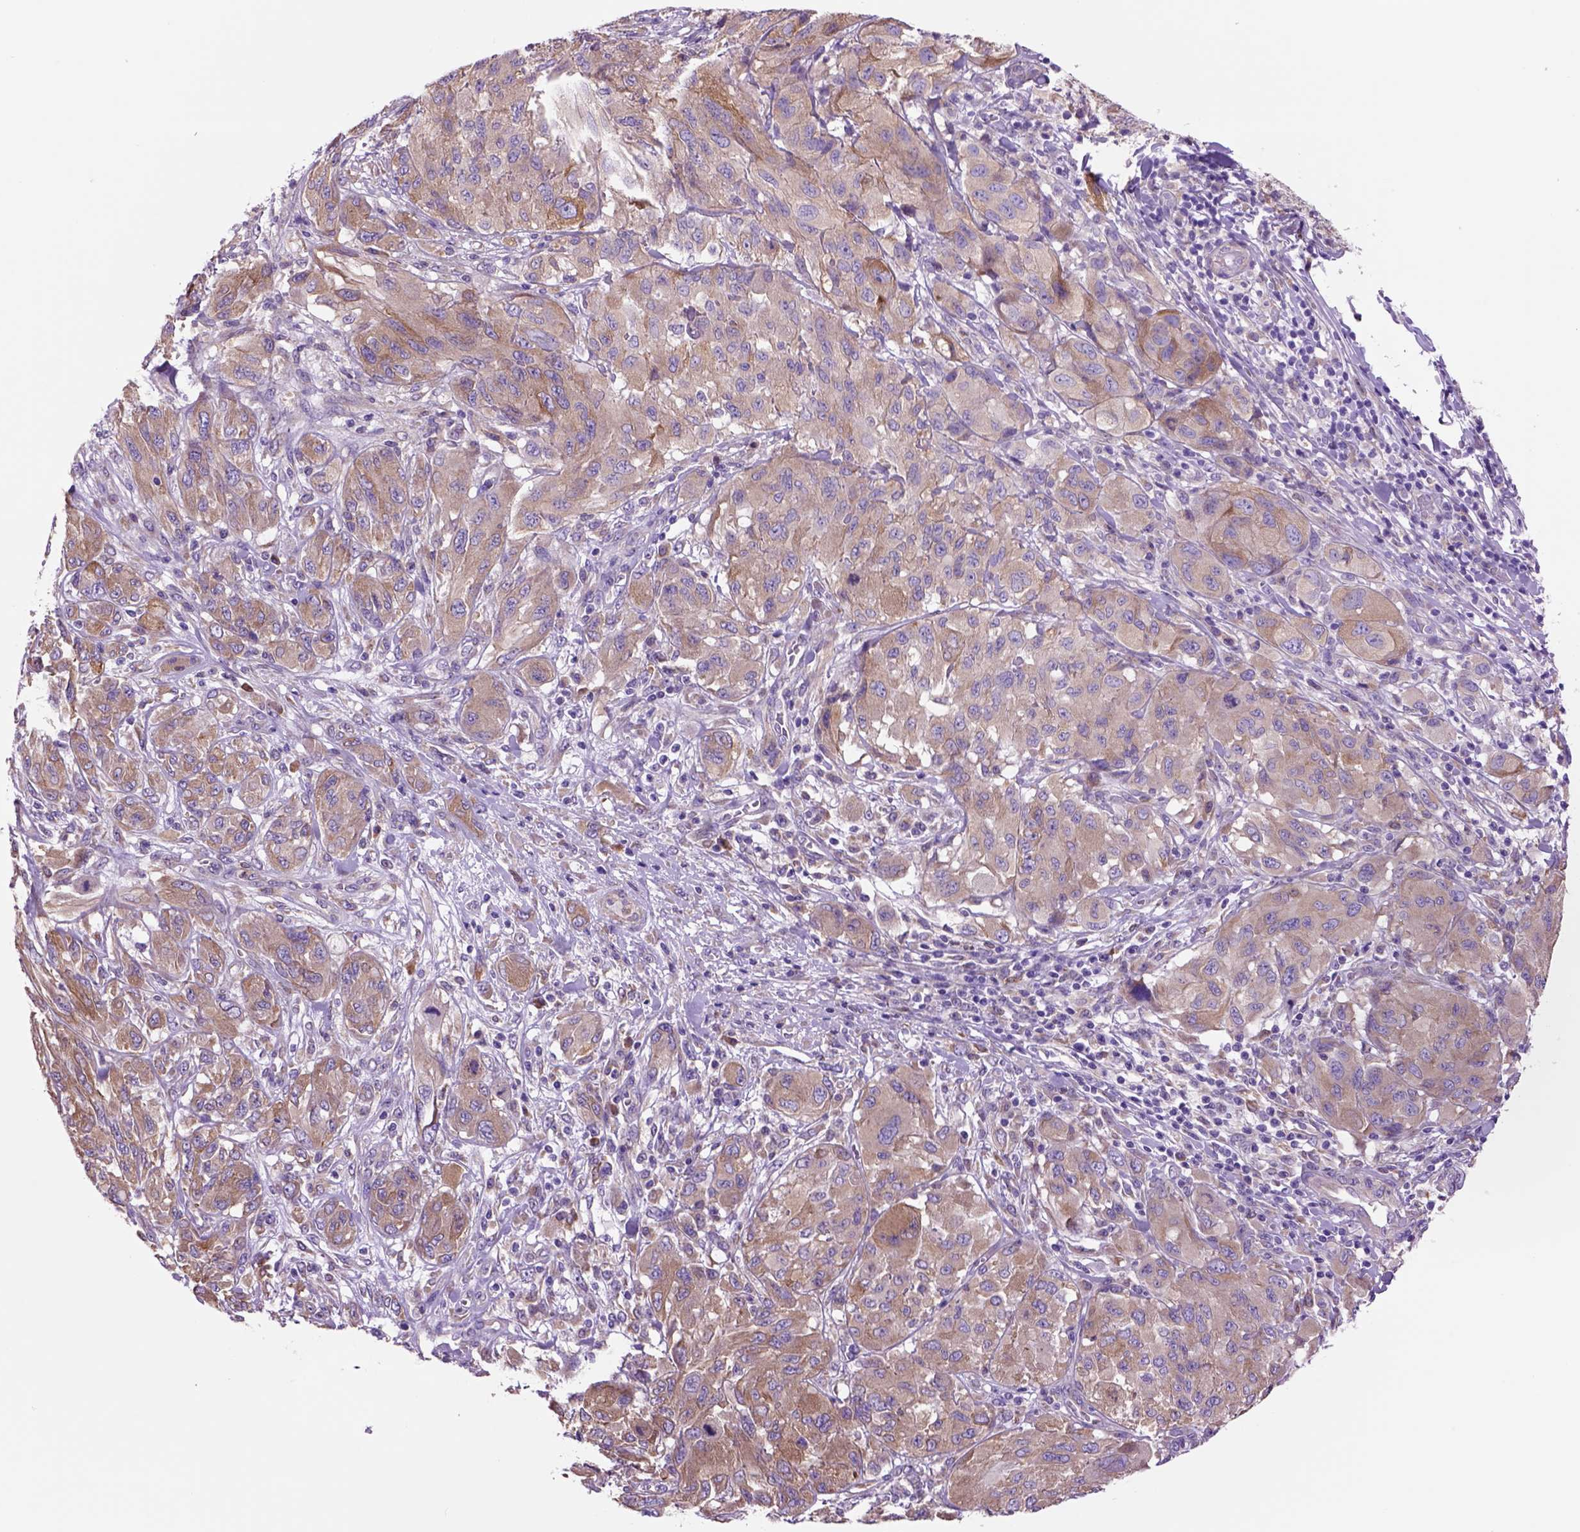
{"staining": {"intensity": "moderate", "quantity": "<25%", "location": "cytoplasmic/membranous"}, "tissue": "melanoma", "cell_type": "Tumor cells", "image_type": "cancer", "snomed": [{"axis": "morphology", "description": "Malignant melanoma, NOS"}, {"axis": "topography", "description": "Skin"}], "caption": "Melanoma stained with a protein marker demonstrates moderate staining in tumor cells.", "gene": "PIAS3", "patient": {"sex": "female", "age": 91}}